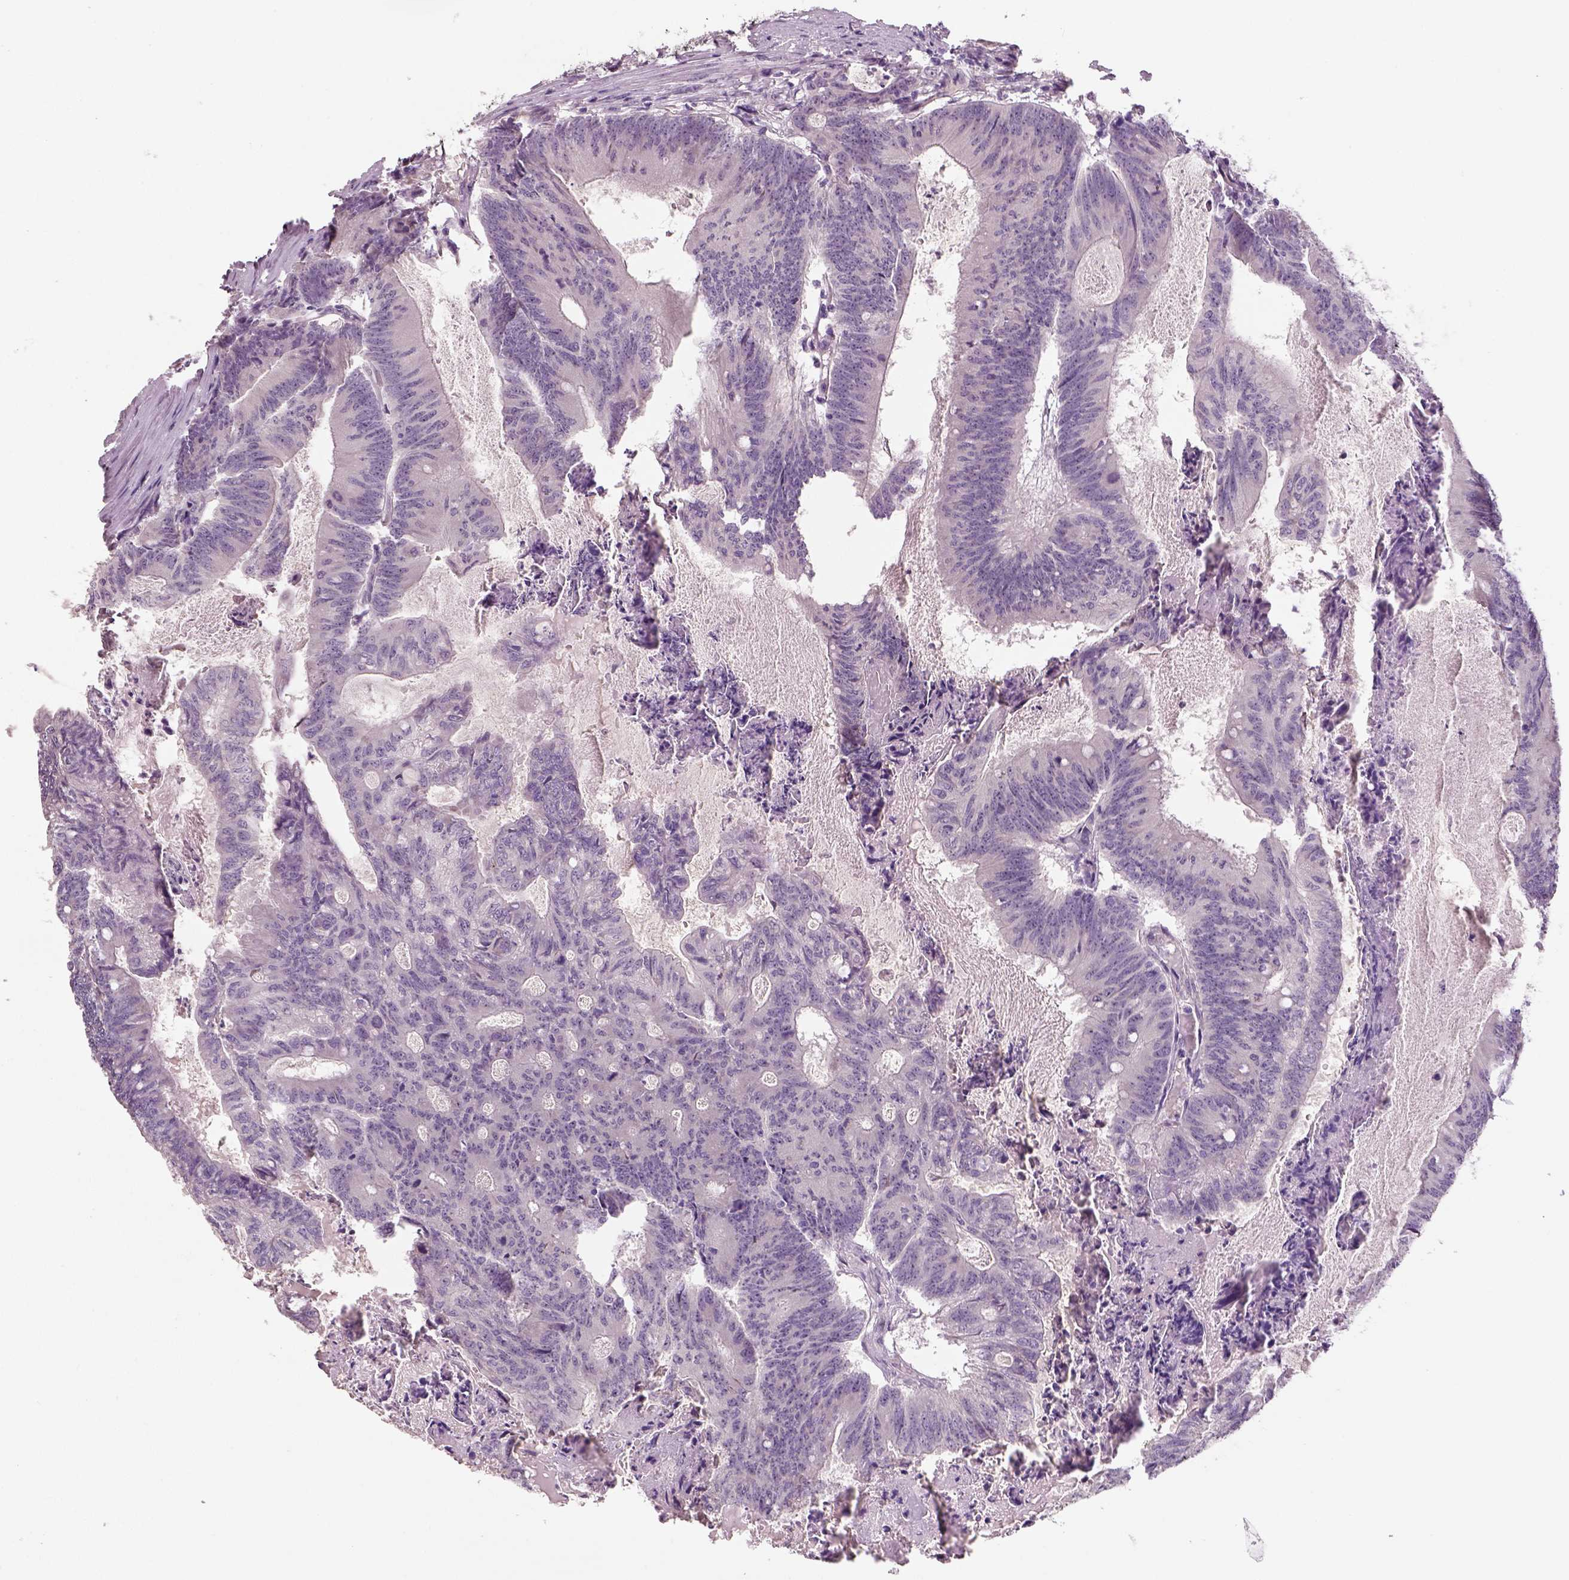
{"staining": {"intensity": "negative", "quantity": "none", "location": "none"}, "tissue": "colorectal cancer", "cell_type": "Tumor cells", "image_type": "cancer", "snomed": [{"axis": "morphology", "description": "Adenocarcinoma, NOS"}, {"axis": "topography", "description": "Colon"}], "caption": "This image is of adenocarcinoma (colorectal) stained with IHC to label a protein in brown with the nuclei are counter-stained blue. There is no staining in tumor cells. The staining is performed using DAB brown chromogen with nuclei counter-stained in using hematoxylin.", "gene": "NECAB1", "patient": {"sex": "female", "age": 70}}